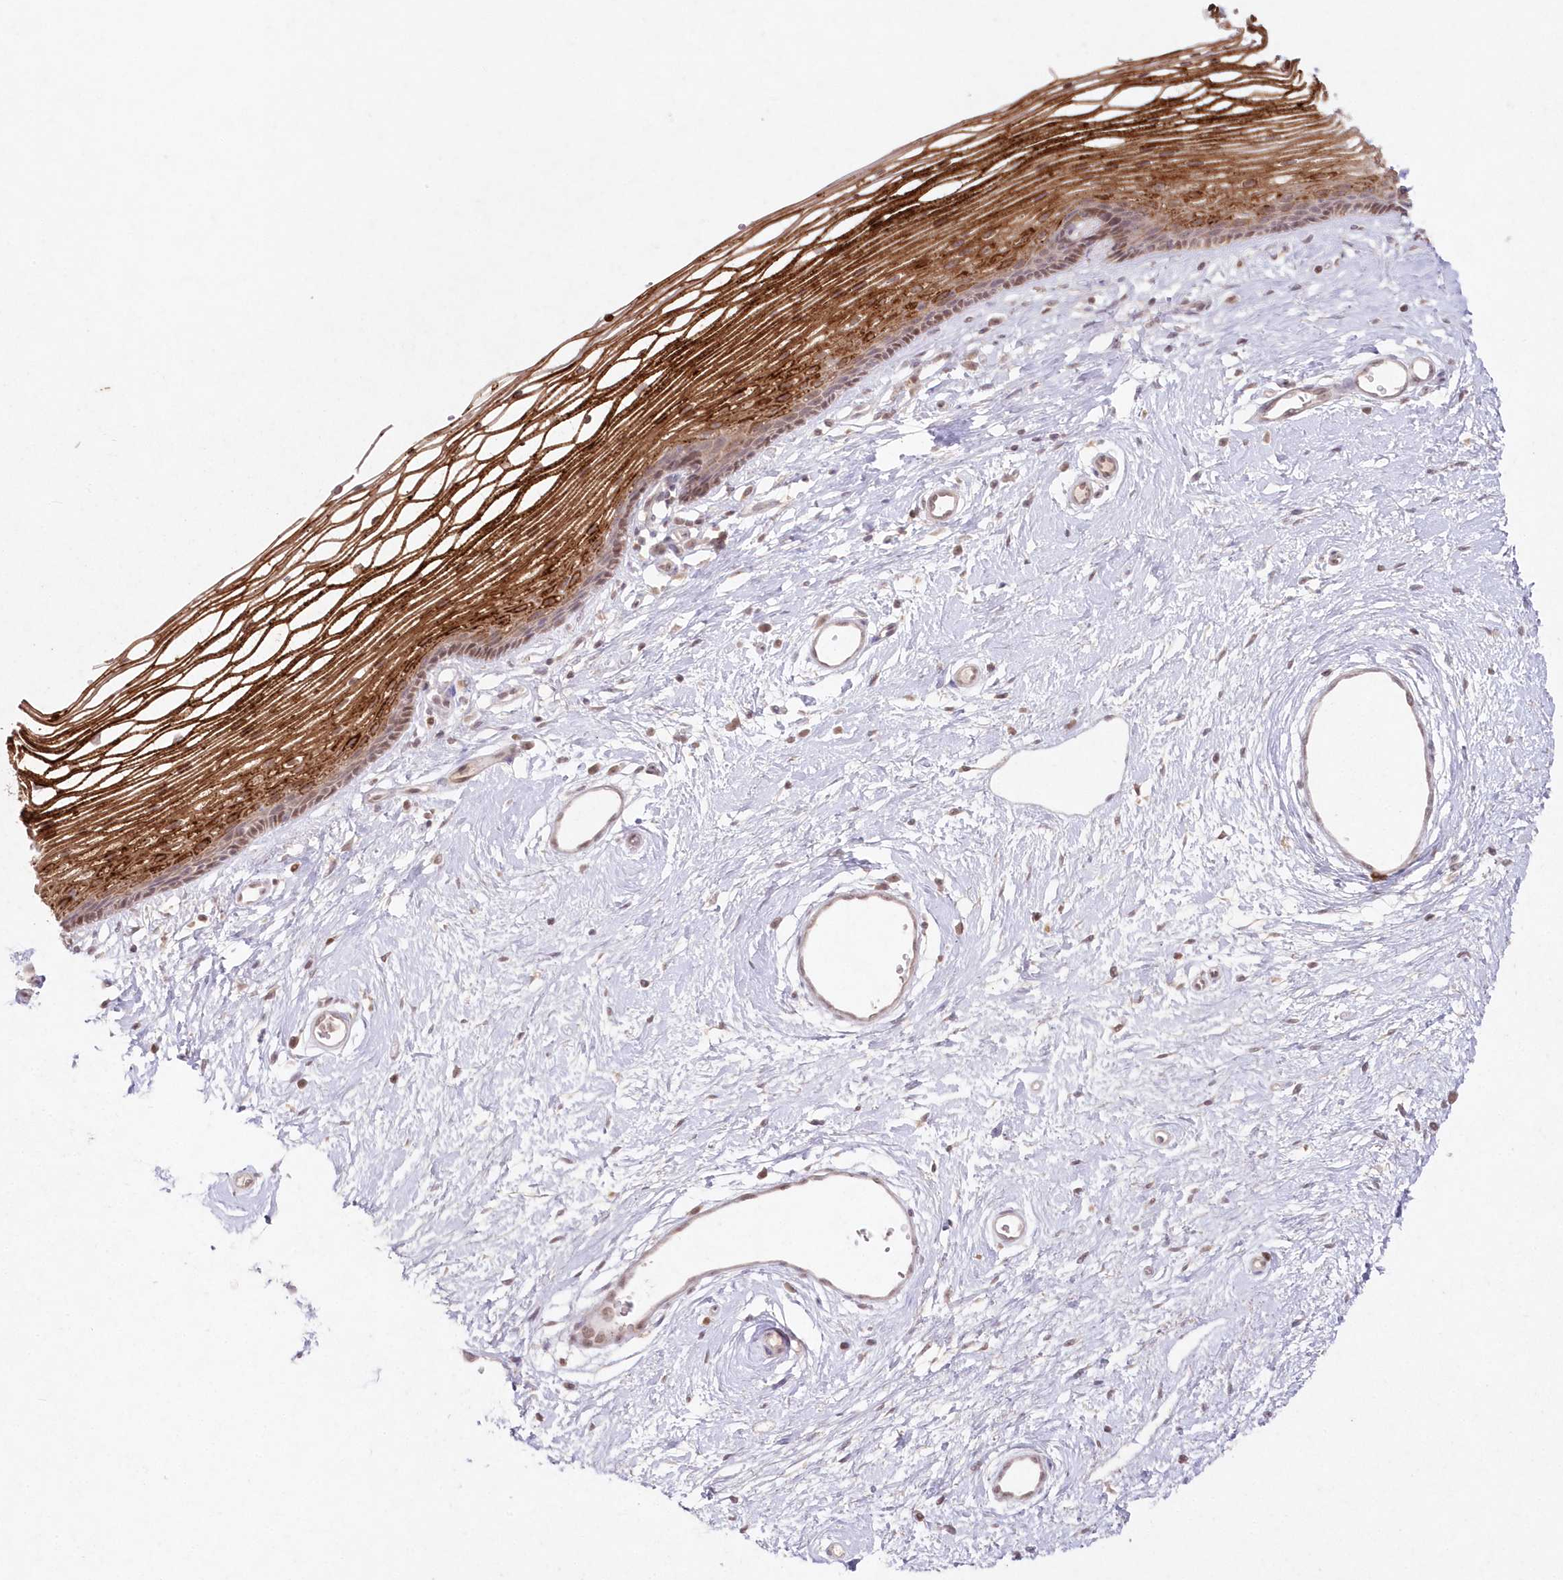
{"staining": {"intensity": "moderate", "quantity": ">75%", "location": "cytoplasmic/membranous,nuclear"}, "tissue": "vagina", "cell_type": "Squamous epithelial cells", "image_type": "normal", "snomed": [{"axis": "morphology", "description": "Normal tissue, NOS"}, {"axis": "topography", "description": "Vagina"}], "caption": "About >75% of squamous epithelial cells in normal vagina reveal moderate cytoplasmic/membranous,nuclear protein positivity as visualized by brown immunohistochemical staining.", "gene": "ASCC1", "patient": {"sex": "female", "age": 46}}